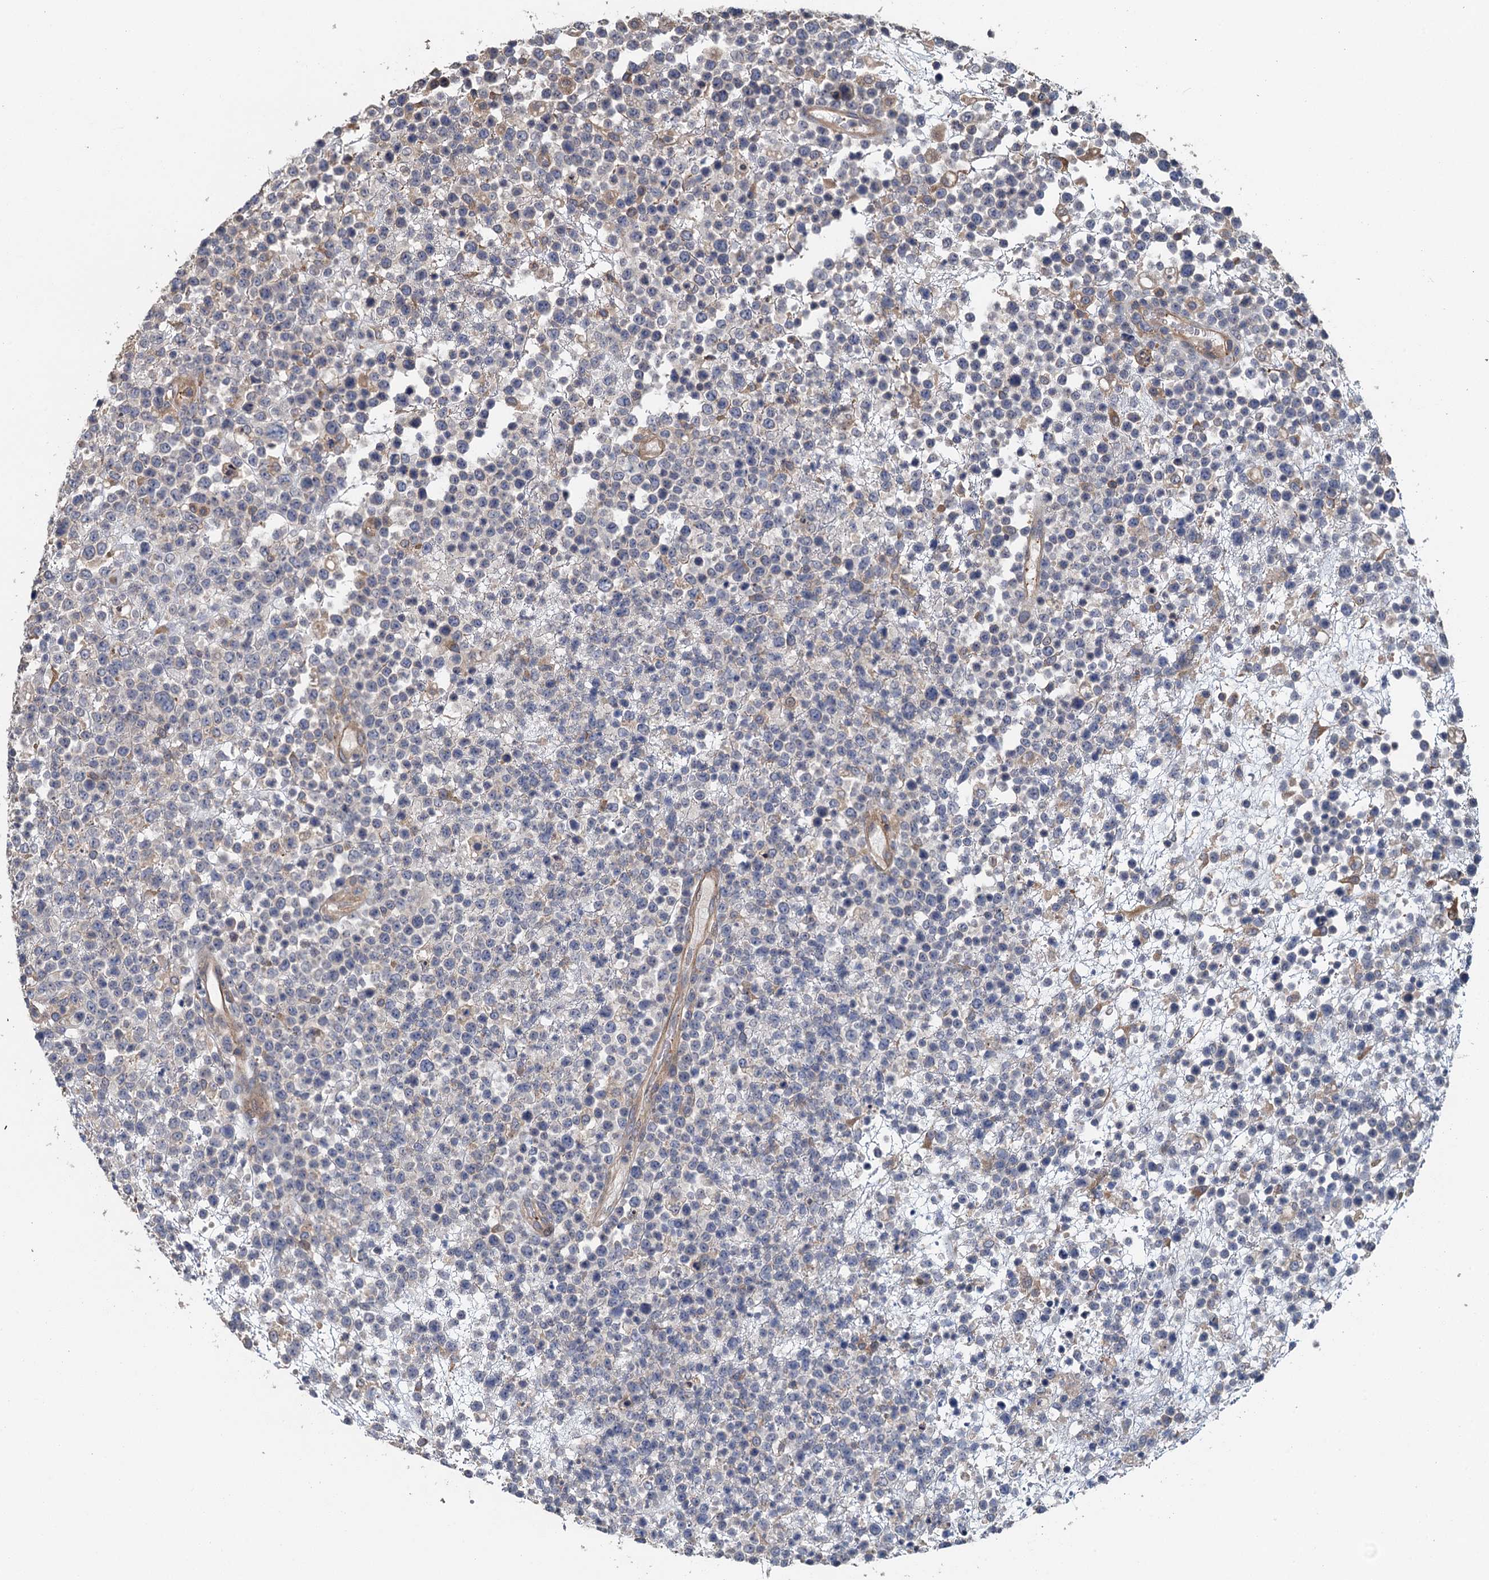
{"staining": {"intensity": "negative", "quantity": "none", "location": "none"}, "tissue": "lymphoma", "cell_type": "Tumor cells", "image_type": "cancer", "snomed": [{"axis": "morphology", "description": "Malignant lymphoma, non-Hodgkin's type, High grade"}, {"axis": "topography", "description": "Colon"}], "caption": "Histopathology image shows no protein positivity in tumor cells of lymphoma tissue.", "gene": "MEAK7", "patient": {"sex": "female", "age": 53}}